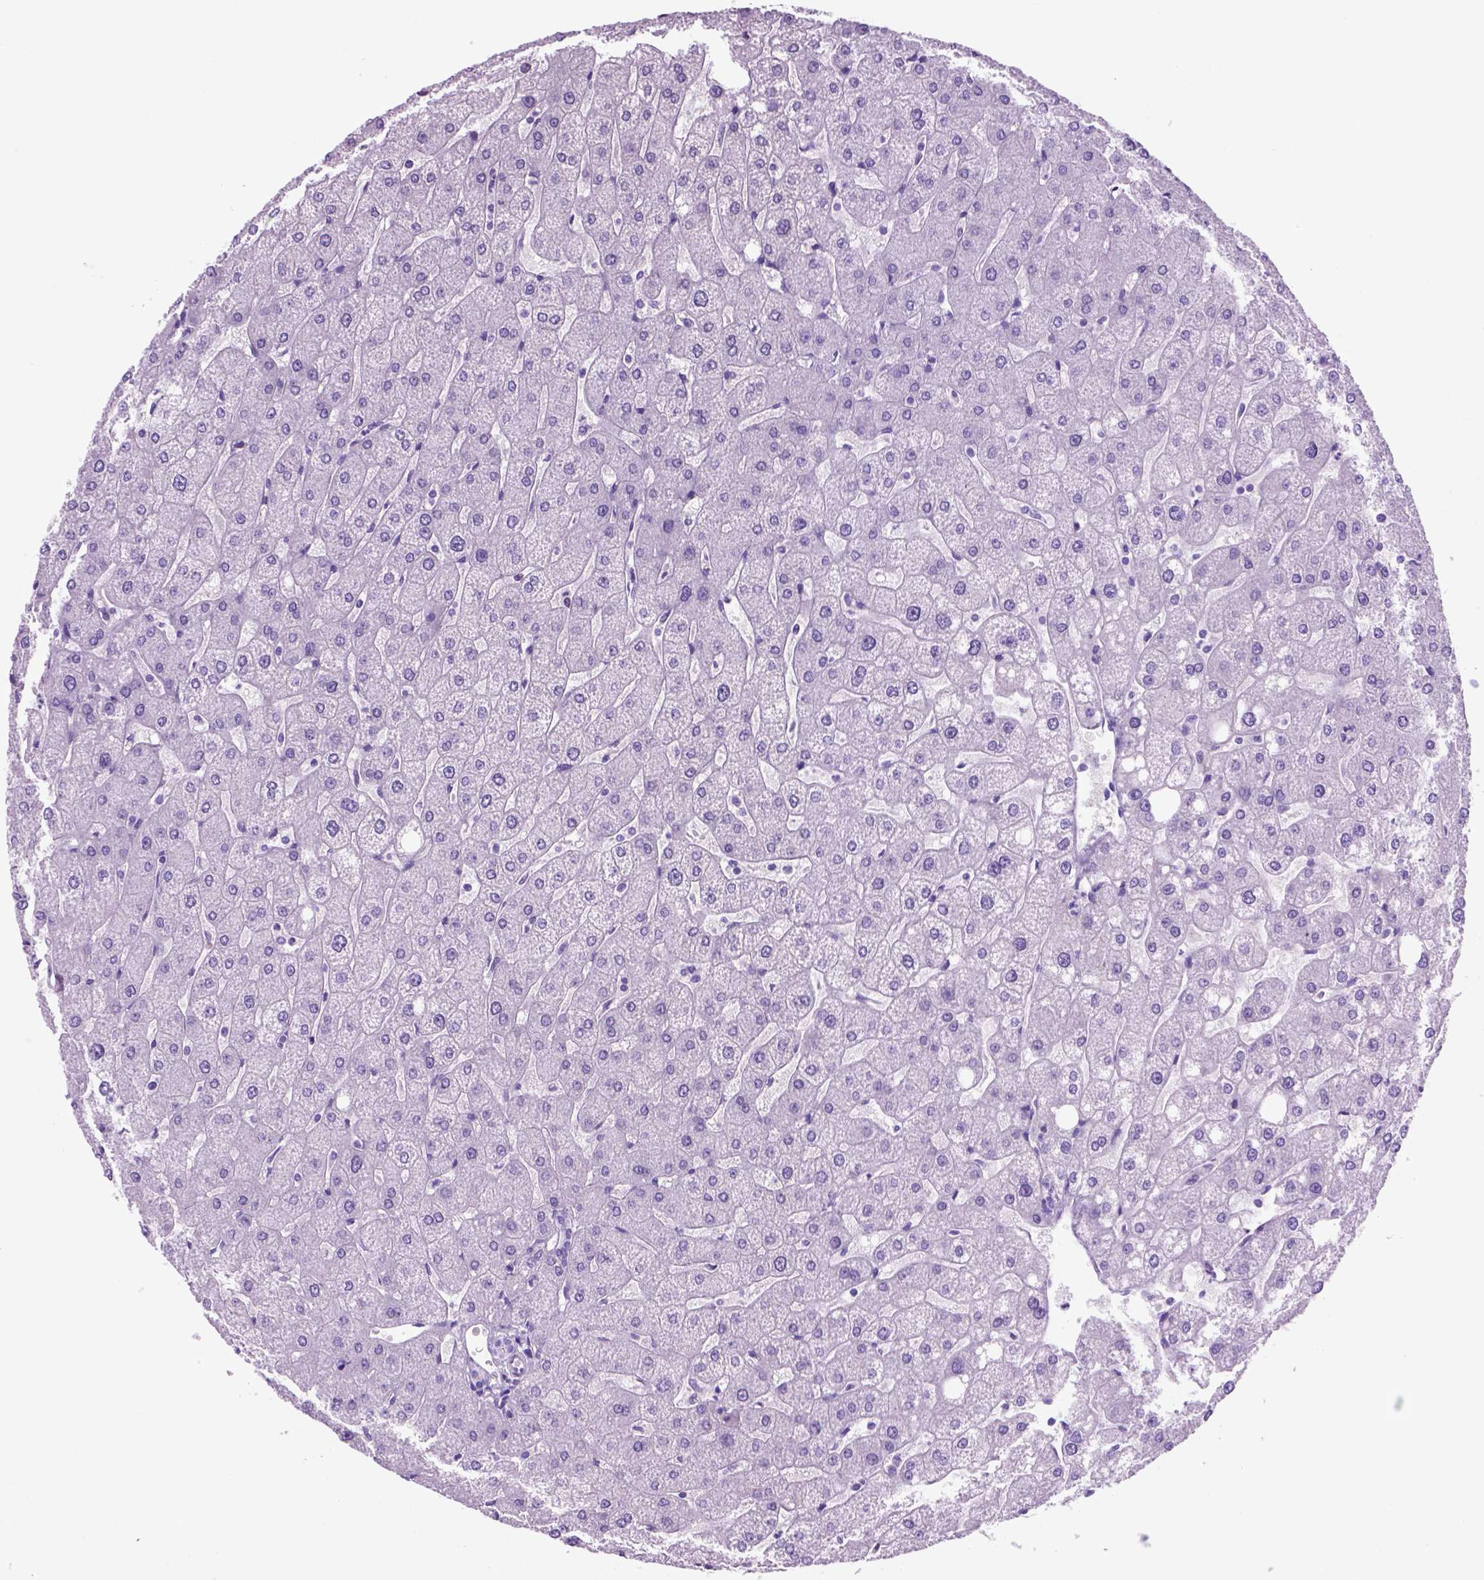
{"staining": {"intensity": "negative", "quantity": "none", "location": "none"}, "tissue": "liver", "cell_type": "Cholangiocytes", "image_type": "normal", "snomed": [{"axis": "morphology", "description": "Normal tissue, NOS"}, {"axis": "topography", "description": "Liver"}], "caption": "IHC of unremarkable liver displays no expression in cholangiocytes. Nuclei are stained in blue.", "gene": "HHIPL2", "patient": {"sex": "male", "age": 67}}